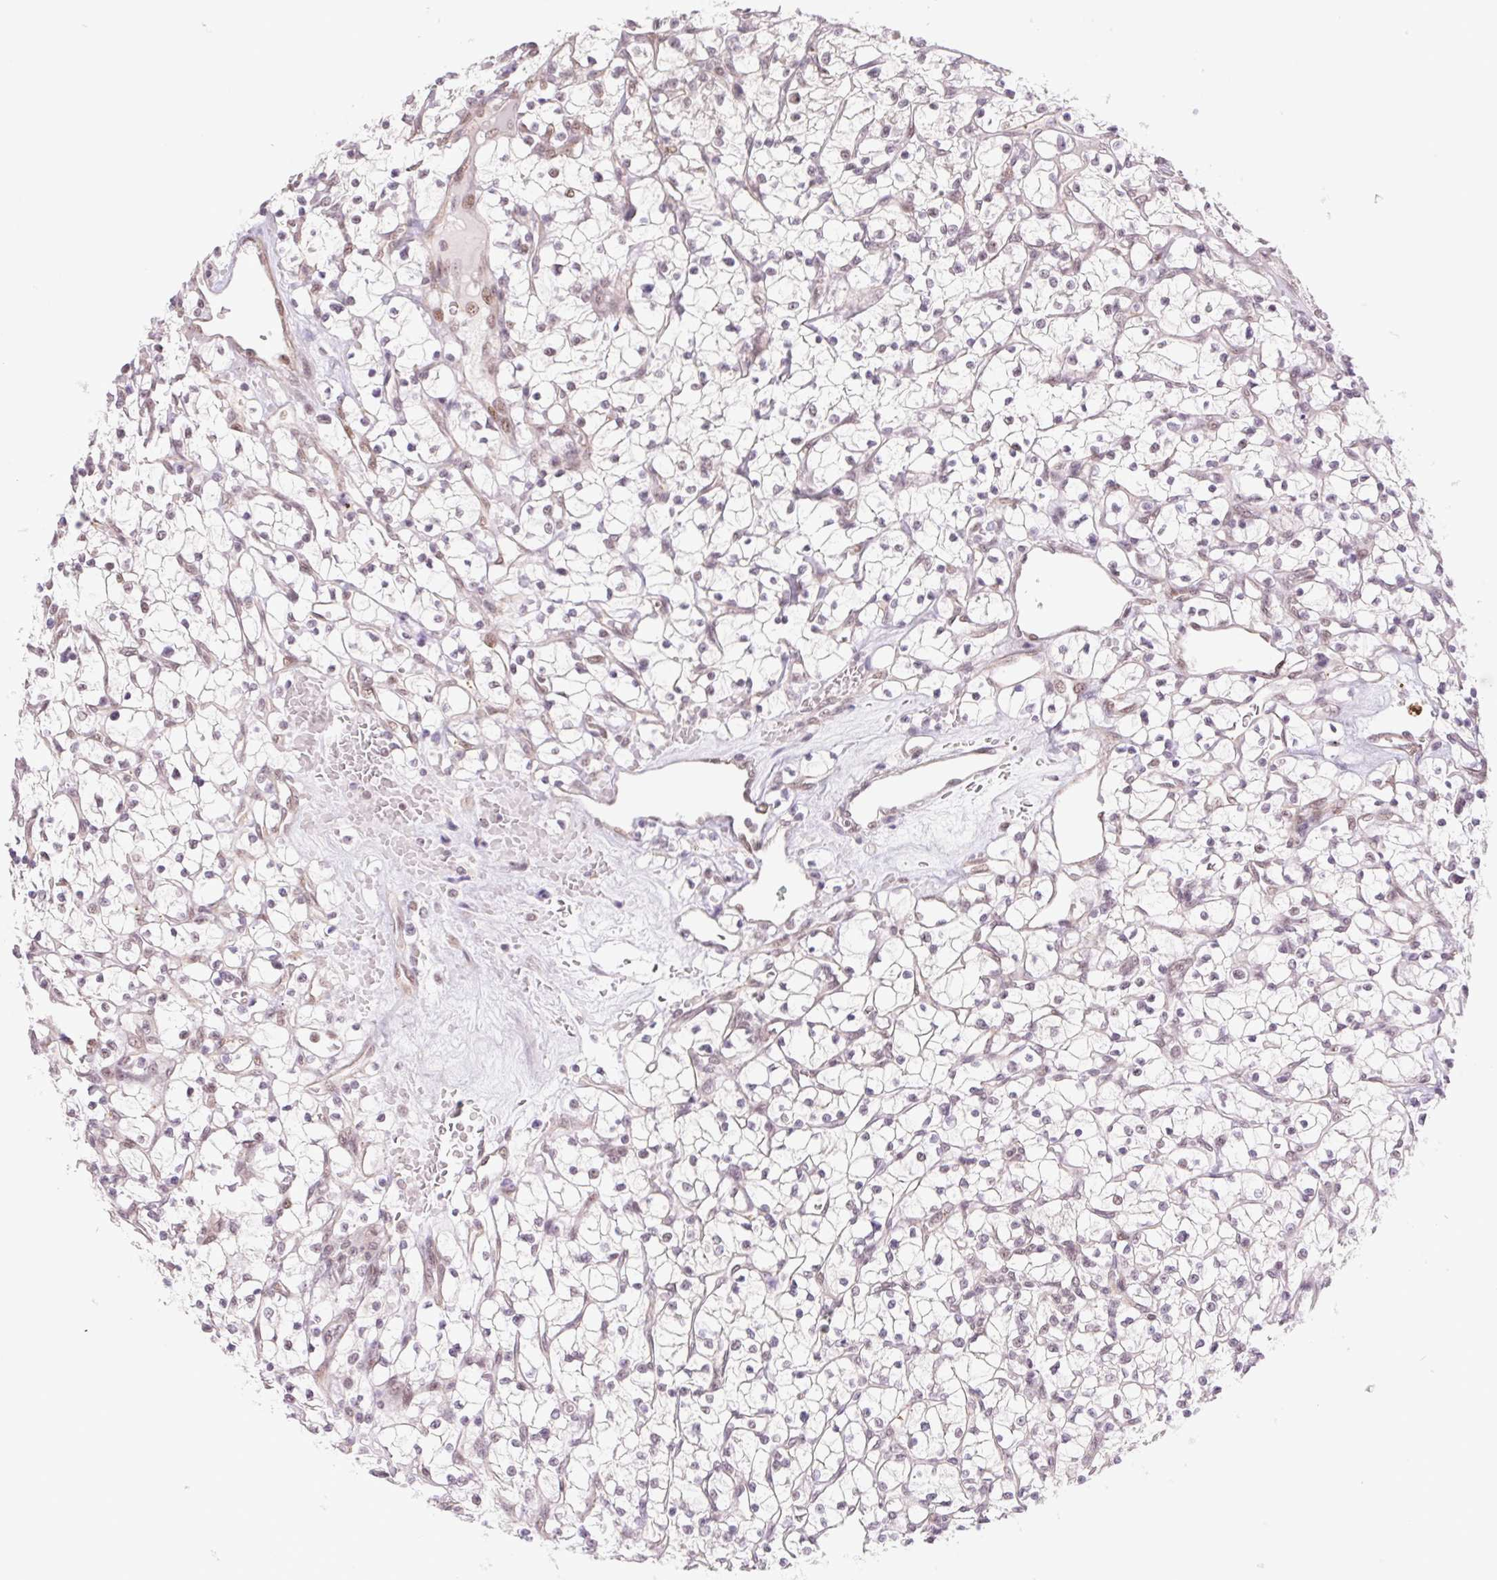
{"staining": {"intensity": "moderate", "quantity": "<25%", "location": "nuclear"}, "tissue": "renal cancer", "cell_type": "Tumor cells", "image_type": "cancer", "snomed": [{"axis": "morphology", "description": "Adenocarcinoma, NOS"}, {"axis": "topography", "description": "Kidney"}], "caption": "Renal cancer tissue displays moderate nuclear staining in about <25% of tumor cells, visualized by immunohistochemistry.", "gene": "CWC25", "patient": {"sex": "female", "age": 64}}